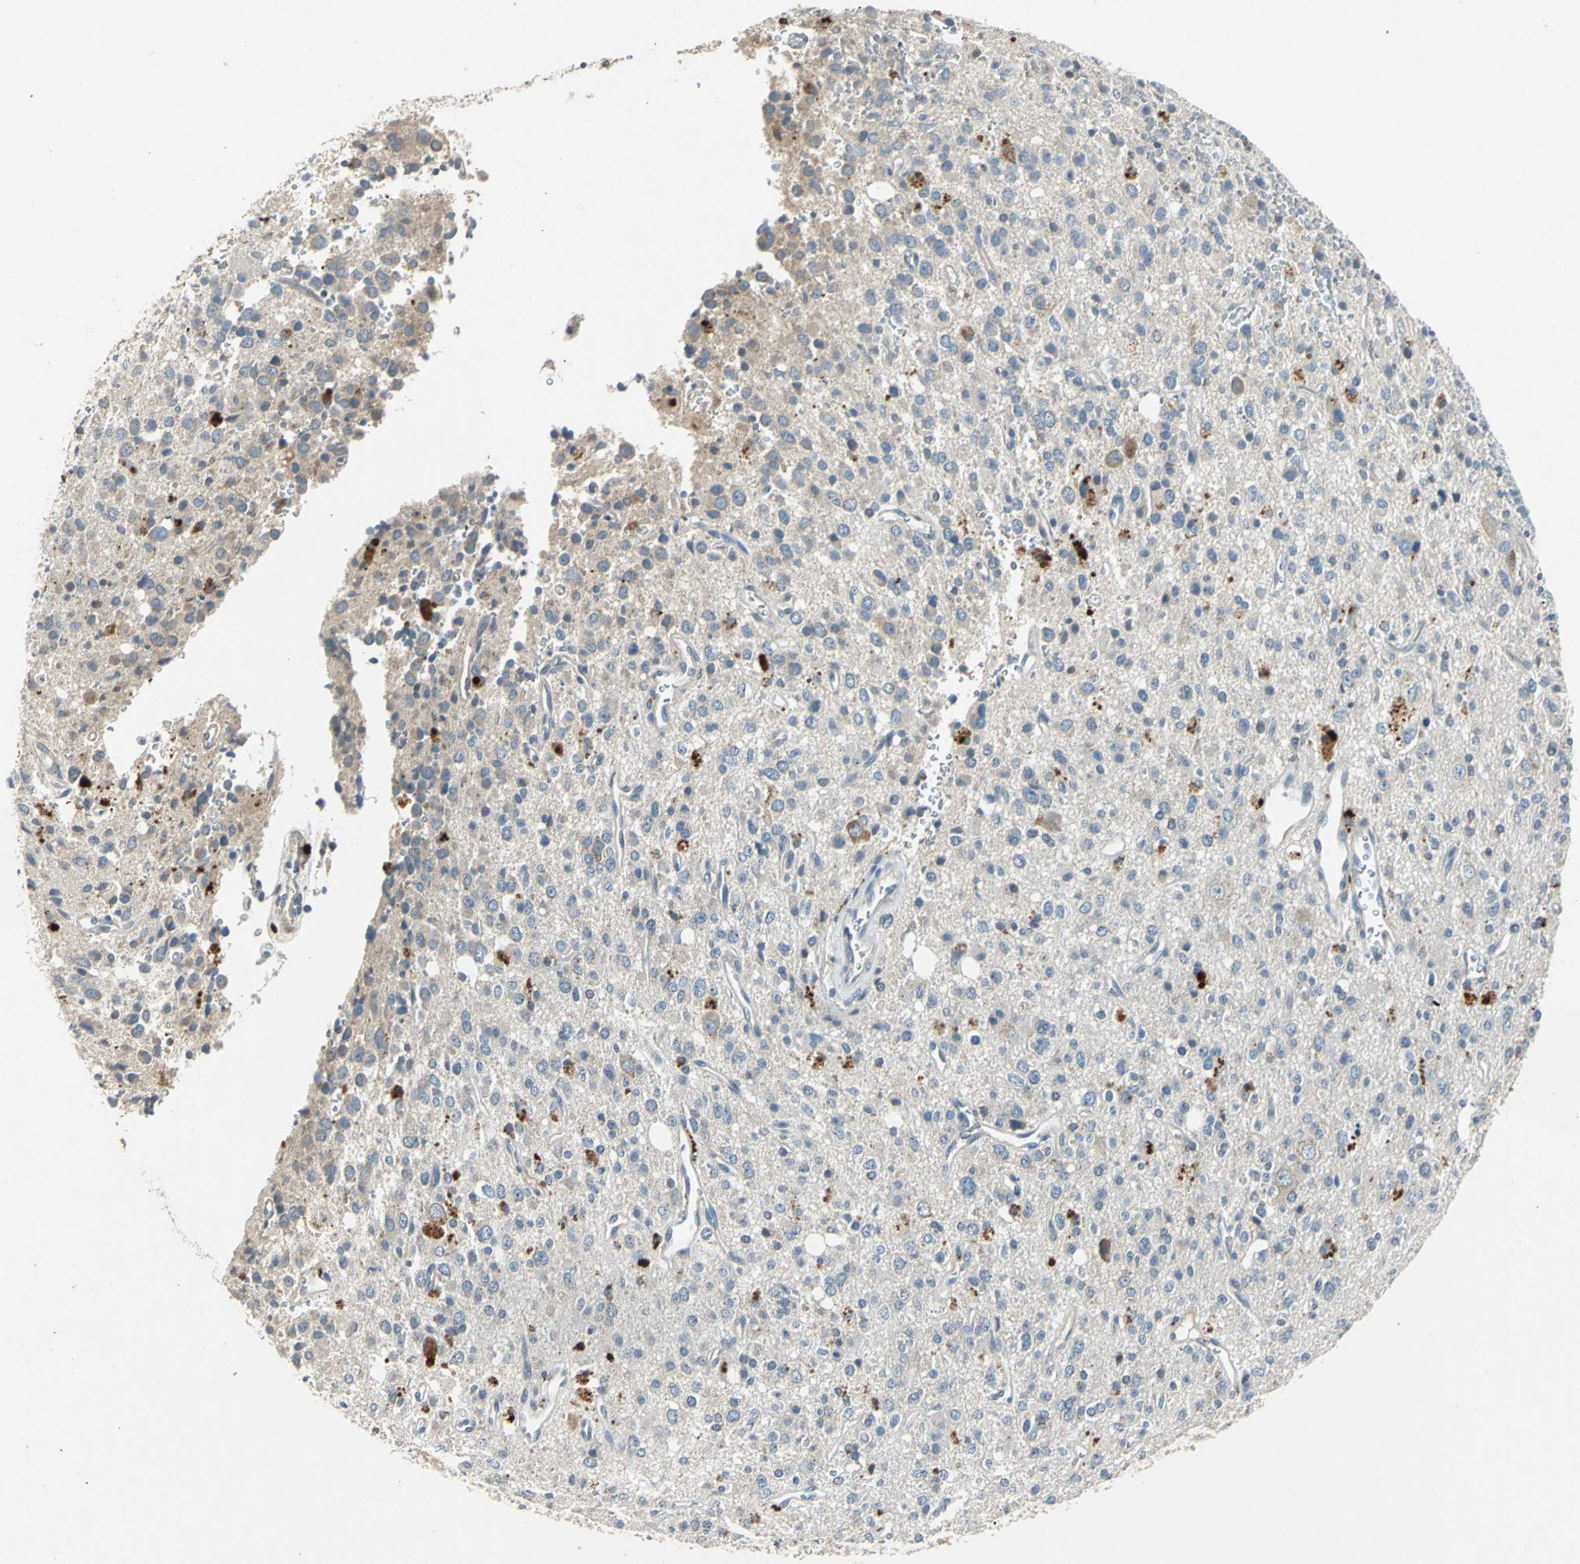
{"staining": {"intensity": "weak", "quantity": "<25%", "location": "cytoplasmic/membranous"}, "tissue": "glioma", "cell_type": "Tumor cells", "image_type": "cancer", "snomed": [{"axis": "morphology", "description": "Glioma, malignant, High grade"}, {"axis": "topography", "description": "Brain"}], "caption": "Histopathology image shows no significant protein expression in tumor cells of glioma.", "gene": "SLC2A13", "patient": {"sex": "male", "age": 47}}